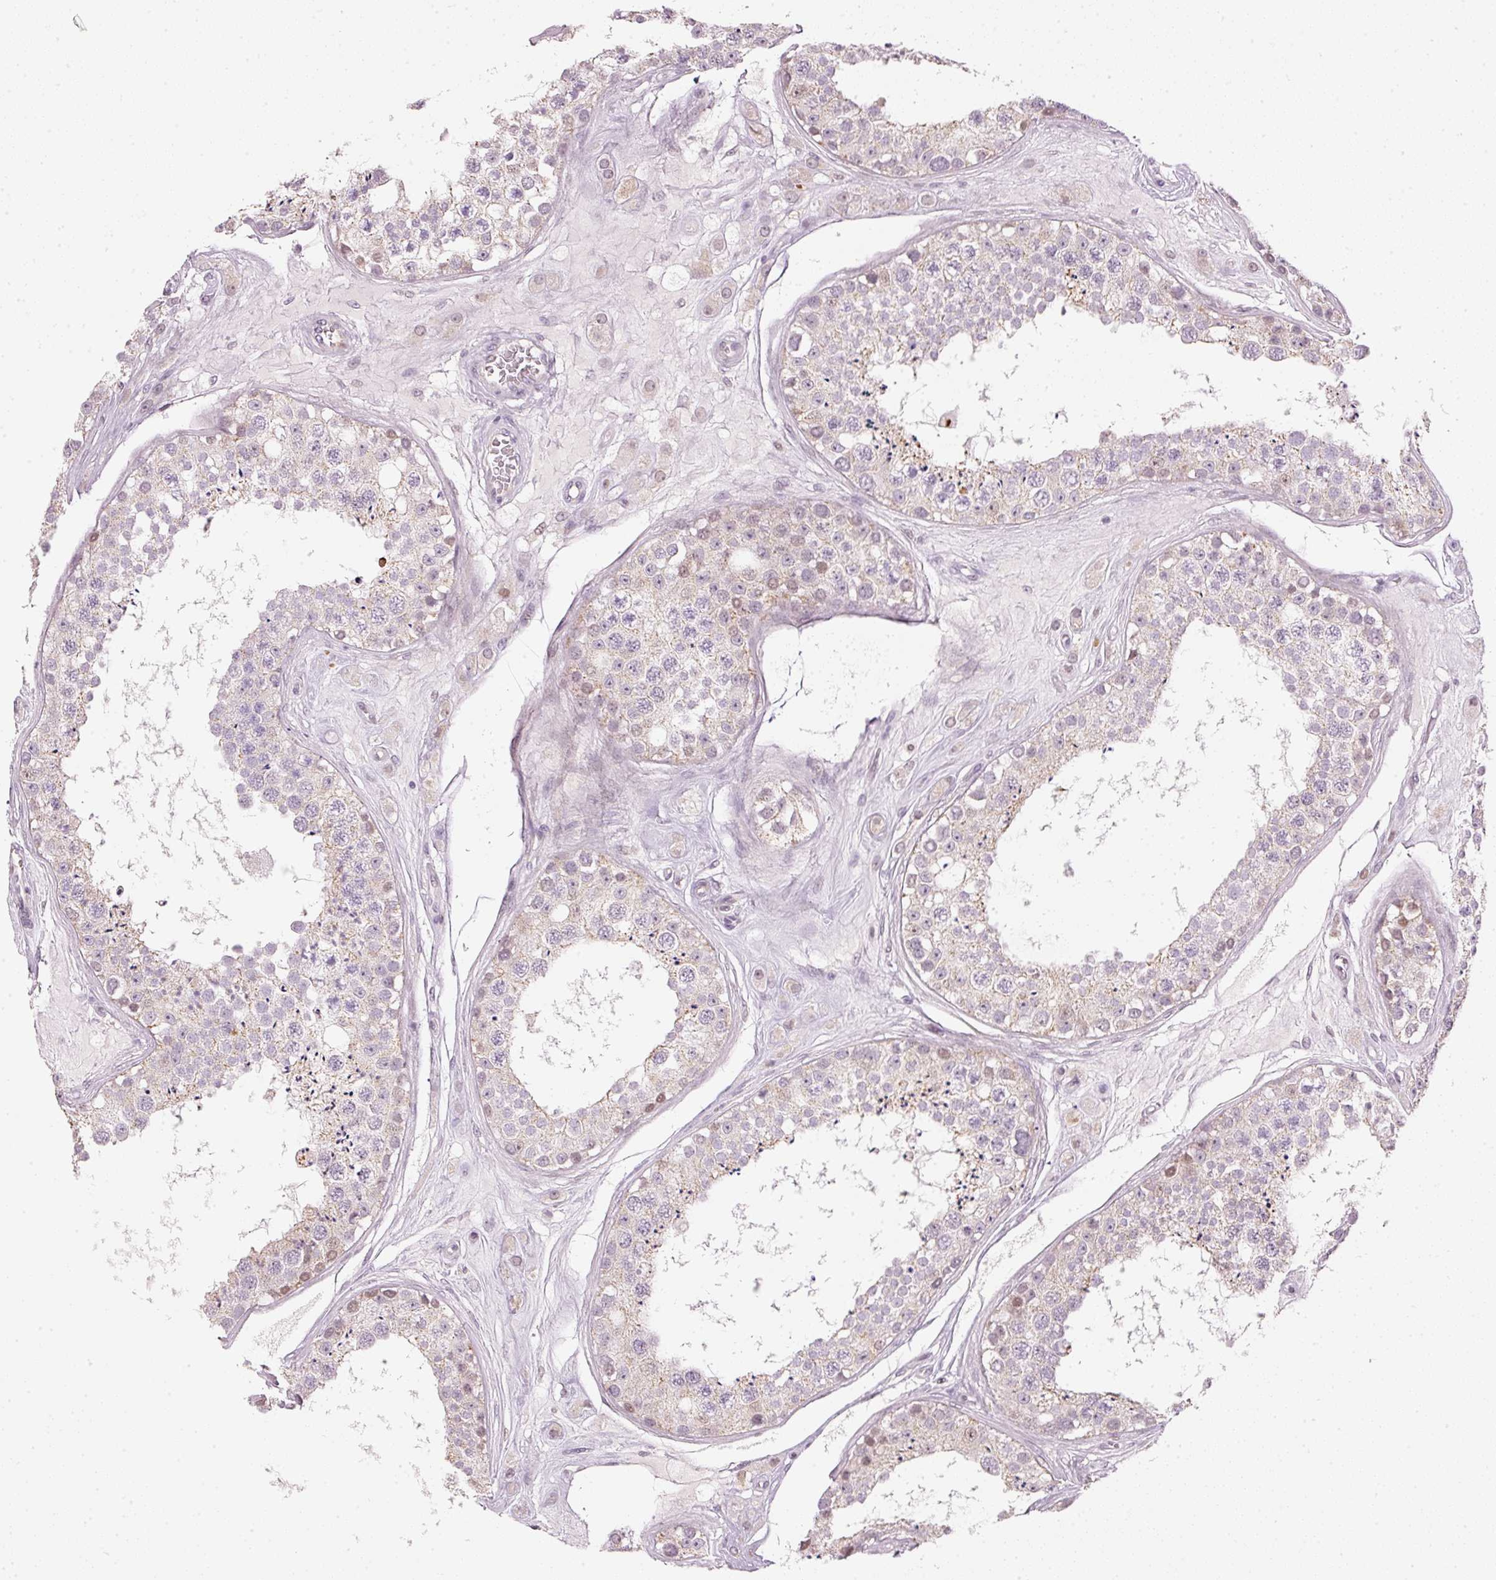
{"staining": {"intensity": "moderate", "quantity": "25%-75%", "location": "cytoplasmic/membranous,nuclear"}, "tissue": "testis", "cell_type": "Cells in seminiferous ducts", "image_type": "normal", "snomed": [{"axis": "morphology", "description": "Normal tissue, NOS"}, {"axis": "topography", "description": "Testis"}], "caption": "Immunohistochemical staining of normal human testis demonstrates 25%-75% levels of moderate cytoplasmic/membranous,nuclear protein staining in about 25%-75% of cells in seminiferous ducts. The staining is performed using DAB brown chromogen to label protein expression. The nuclei are counter-stained blue using hematoxylin.", "gene": "NRDE2", "patient": {"sex": "male", "age": 25}}